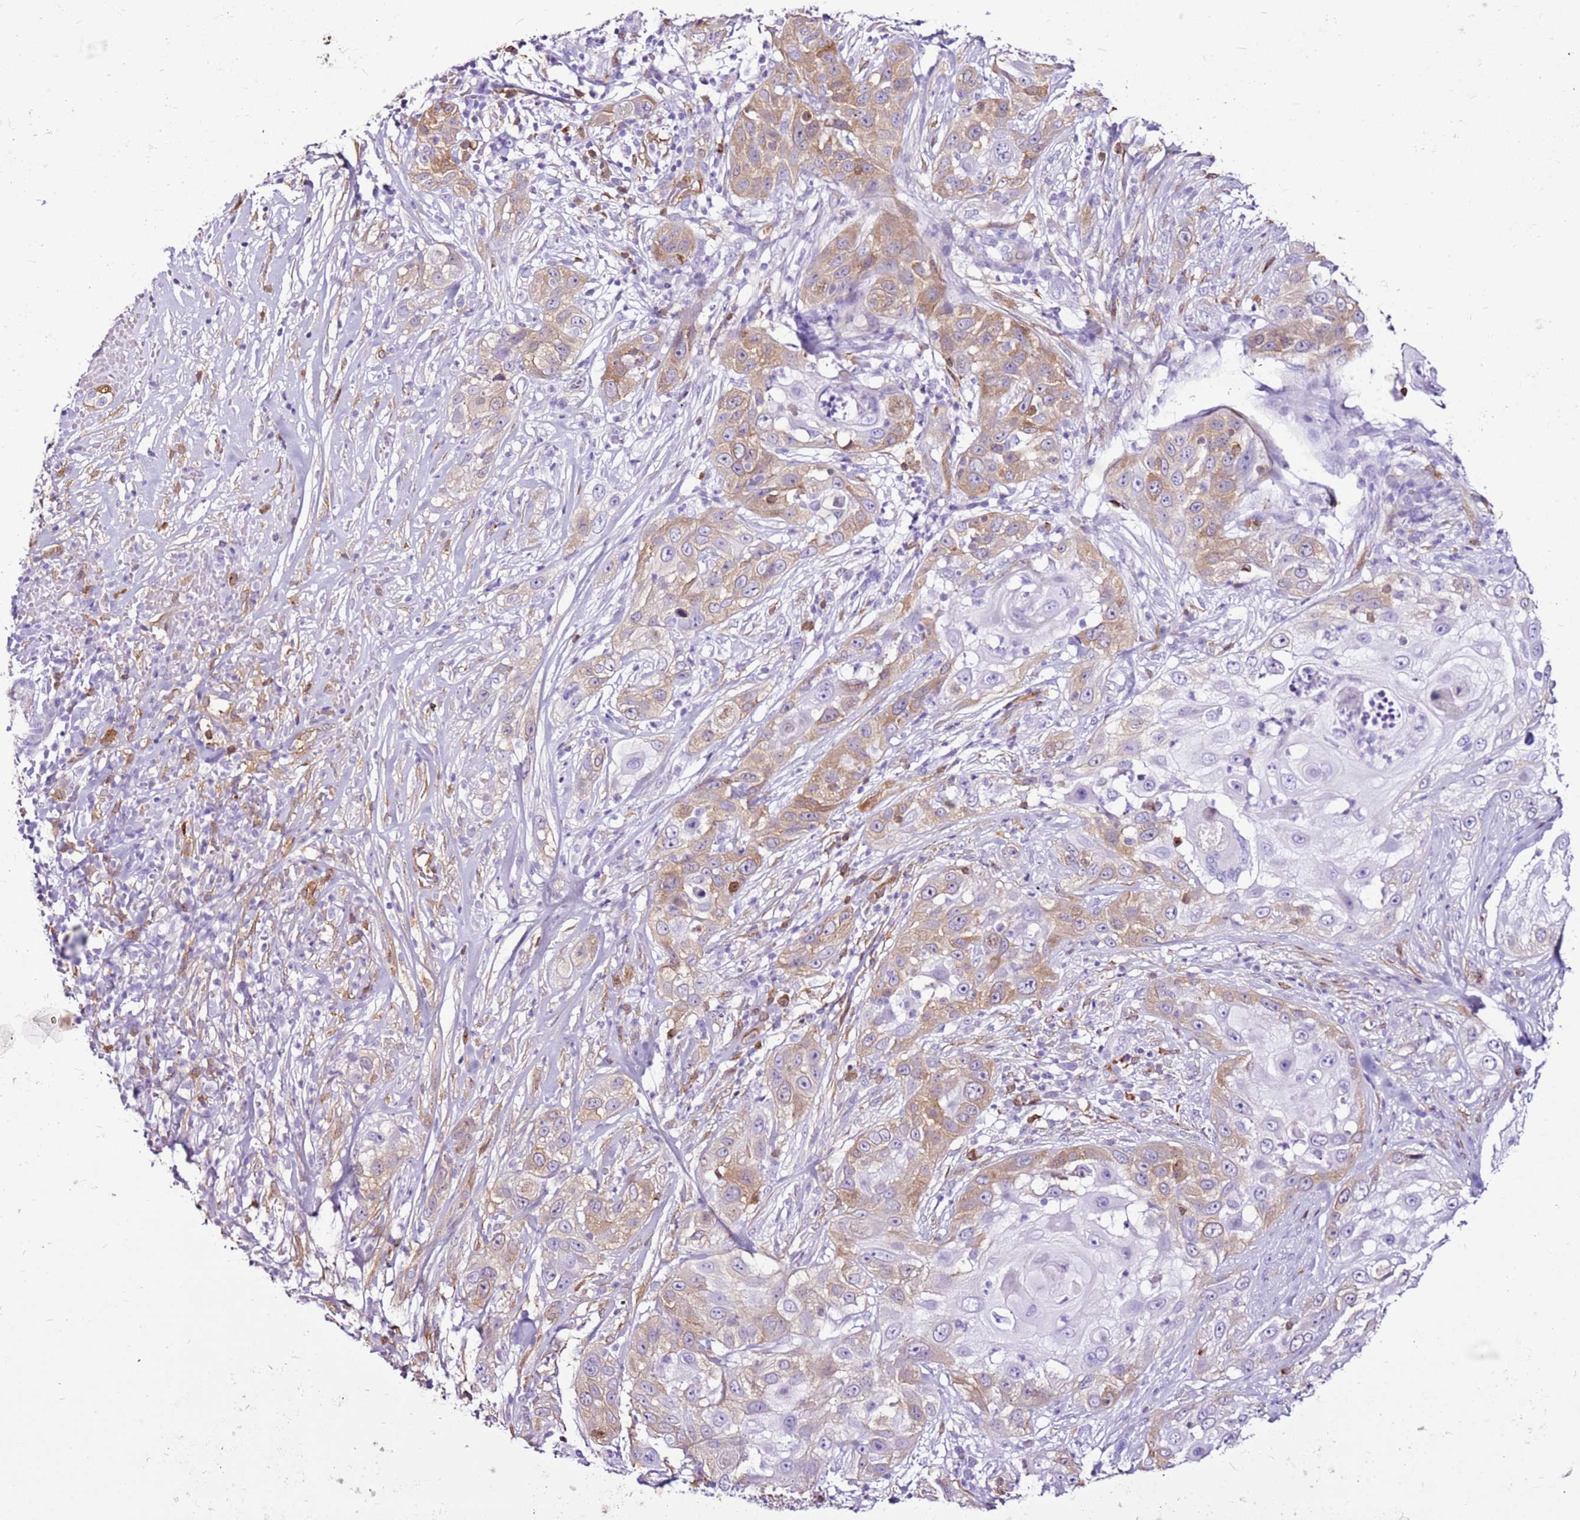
{"staining": {"intensity": "moderate", "quantity": "25%-75%", "location": "cytoplasmic/membranous"}, "tissue": "skin cancer", "cell_type": "Tumor cells", "image_type": "cancer", "snomed": [{"axis": "morphology", "description": "Squamous cell carcinoma, NOS"}, {"axis": "topography", "description": "Skin"}], "caption": "Immunohistochemical staining of squamous cell carcinoma (skin) reveals moderate cytoplasmic/membranous protein expression in about 25%-75% of tumor cells.", "gene": "SPC25", "patient": {"sex": "female", "age": 44}}